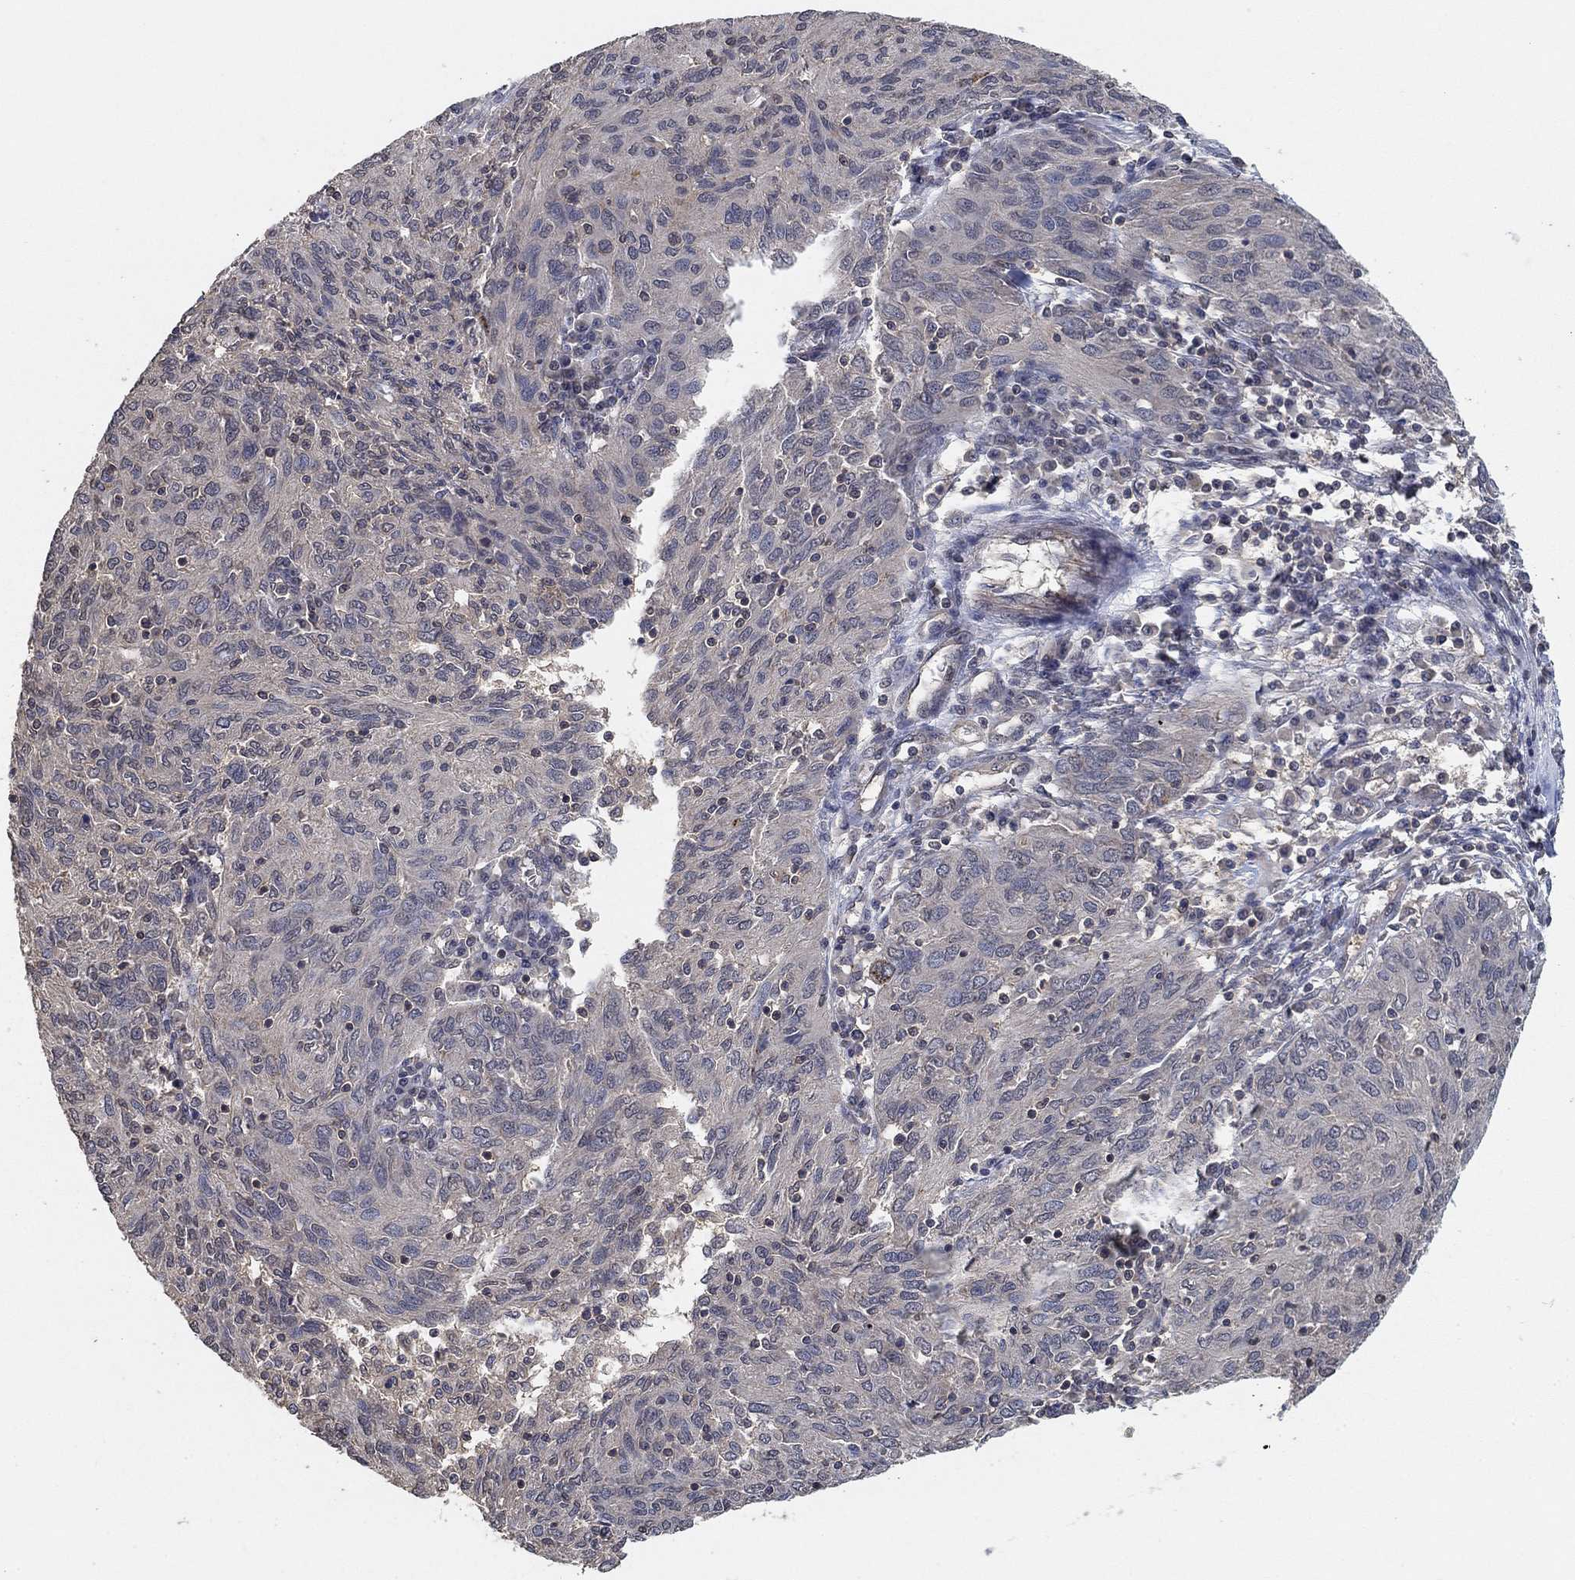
{"staining": {"intensity": "negative", "quantity": "none", "location": "none"}, "tissue": "ovarian cancer", "cell_type": "Tumor cells", "image_type": "cancer", "snomed": [{"axis": "morphology", "description": "Carcinoma, endometroid"}, {"axis": "topography", "description": "Ovary"}], "caption": "Micrograph shows no protein positivity in tumor cells of ovarian endometroid carcinoma tissue.", "gene": "CCDC43", "patient": {"sex": "female", "age": 50}}